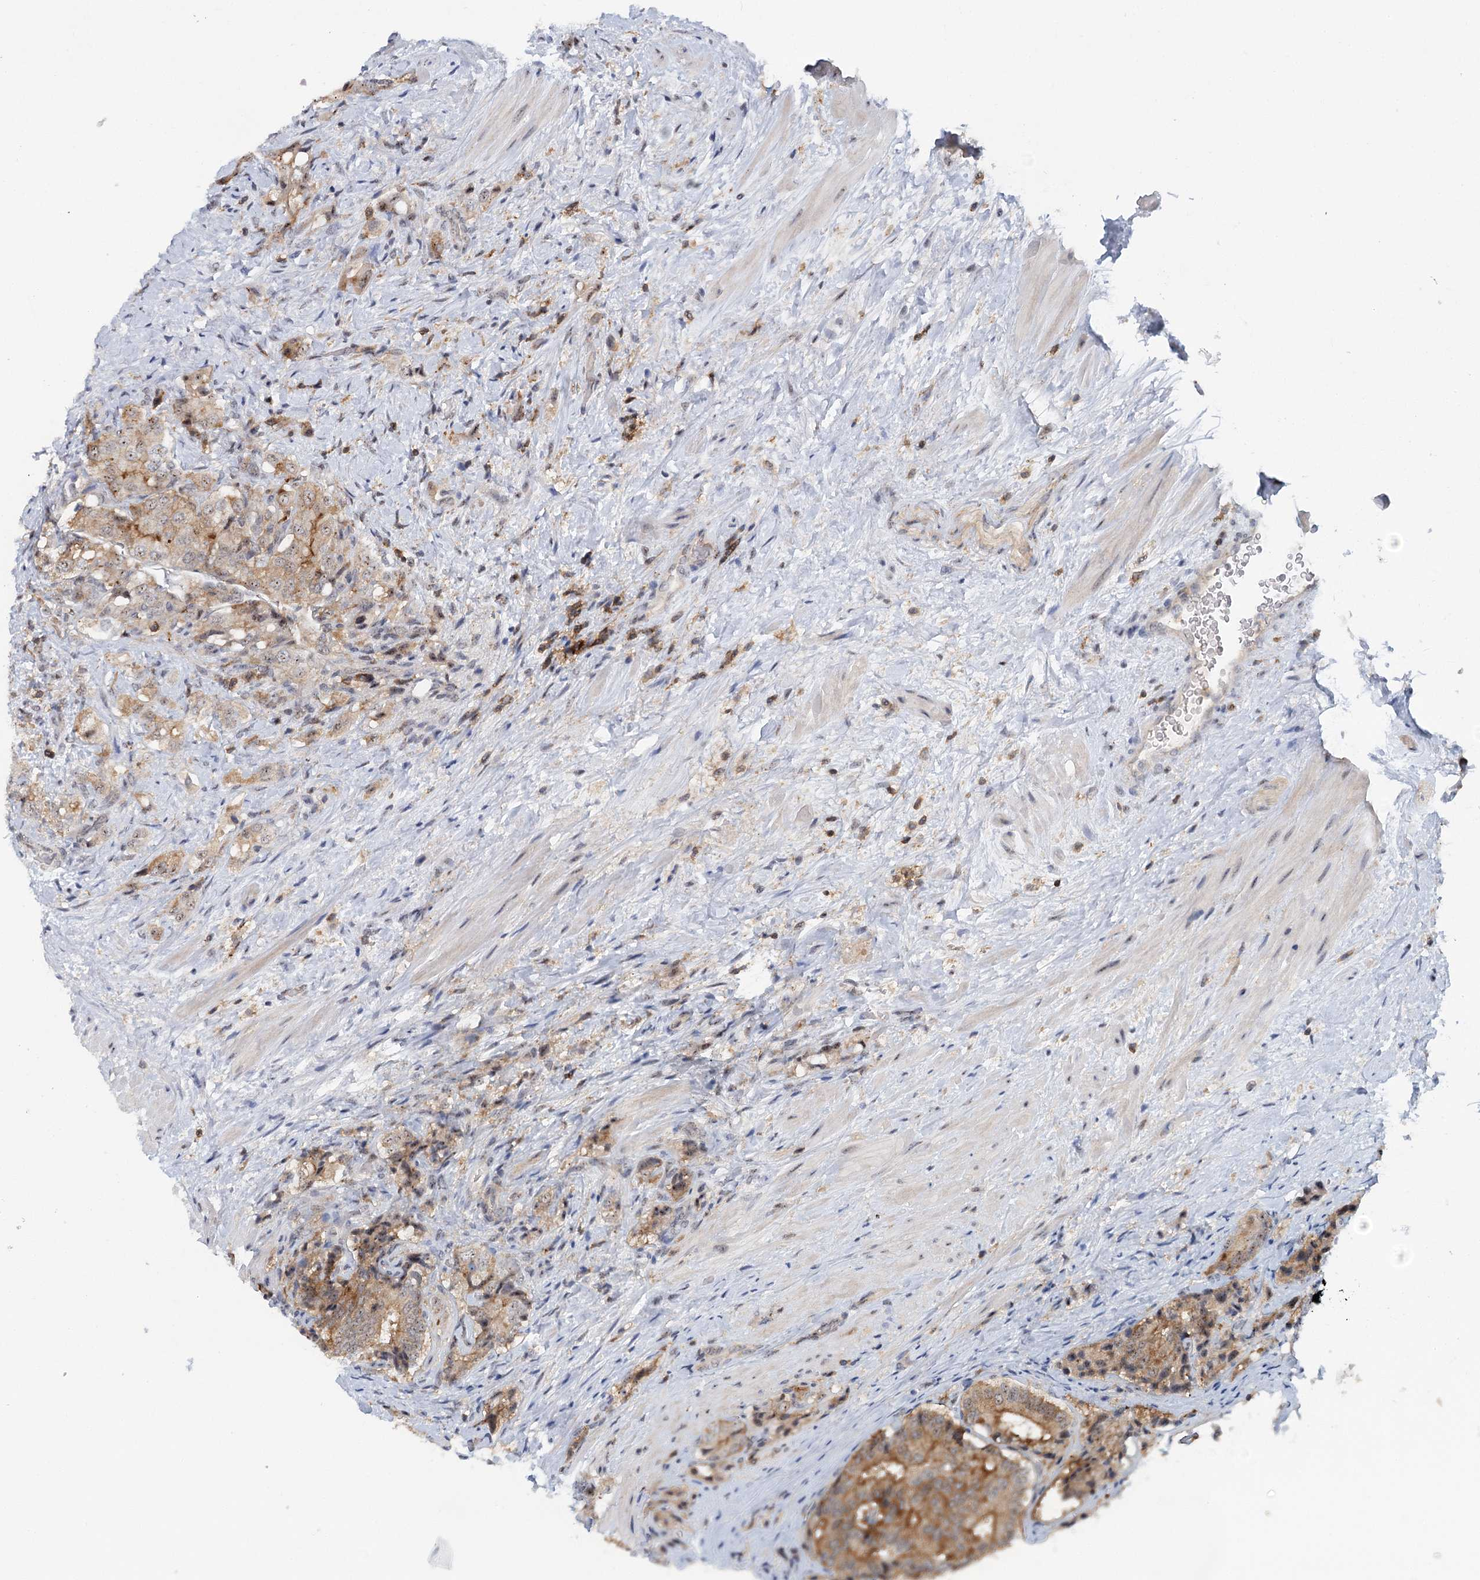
{"staining": {"intensity": "moderate", "quantity": ">75%", "location": "cytoplasmic/membranous,nuclear"}, "tissue": "prostate cancer", "cell_type": "Tumor cells", "image_type": "cancer", "snomed": [{"axis": "morphology", "description": "Adenocarcinoma, High grade"}, {"axis": "topography", "description": "Prostate"}], "caption": "Human high-grade adenocarcinoma (prostate) stained with a brown dye exhibits moderate cytoplasmic/membranous and nuclear positive expression in approximately >75% of tumor cells.", "gene": "CDC42SE2", "patient": {"sex": "male", "age": 65}}